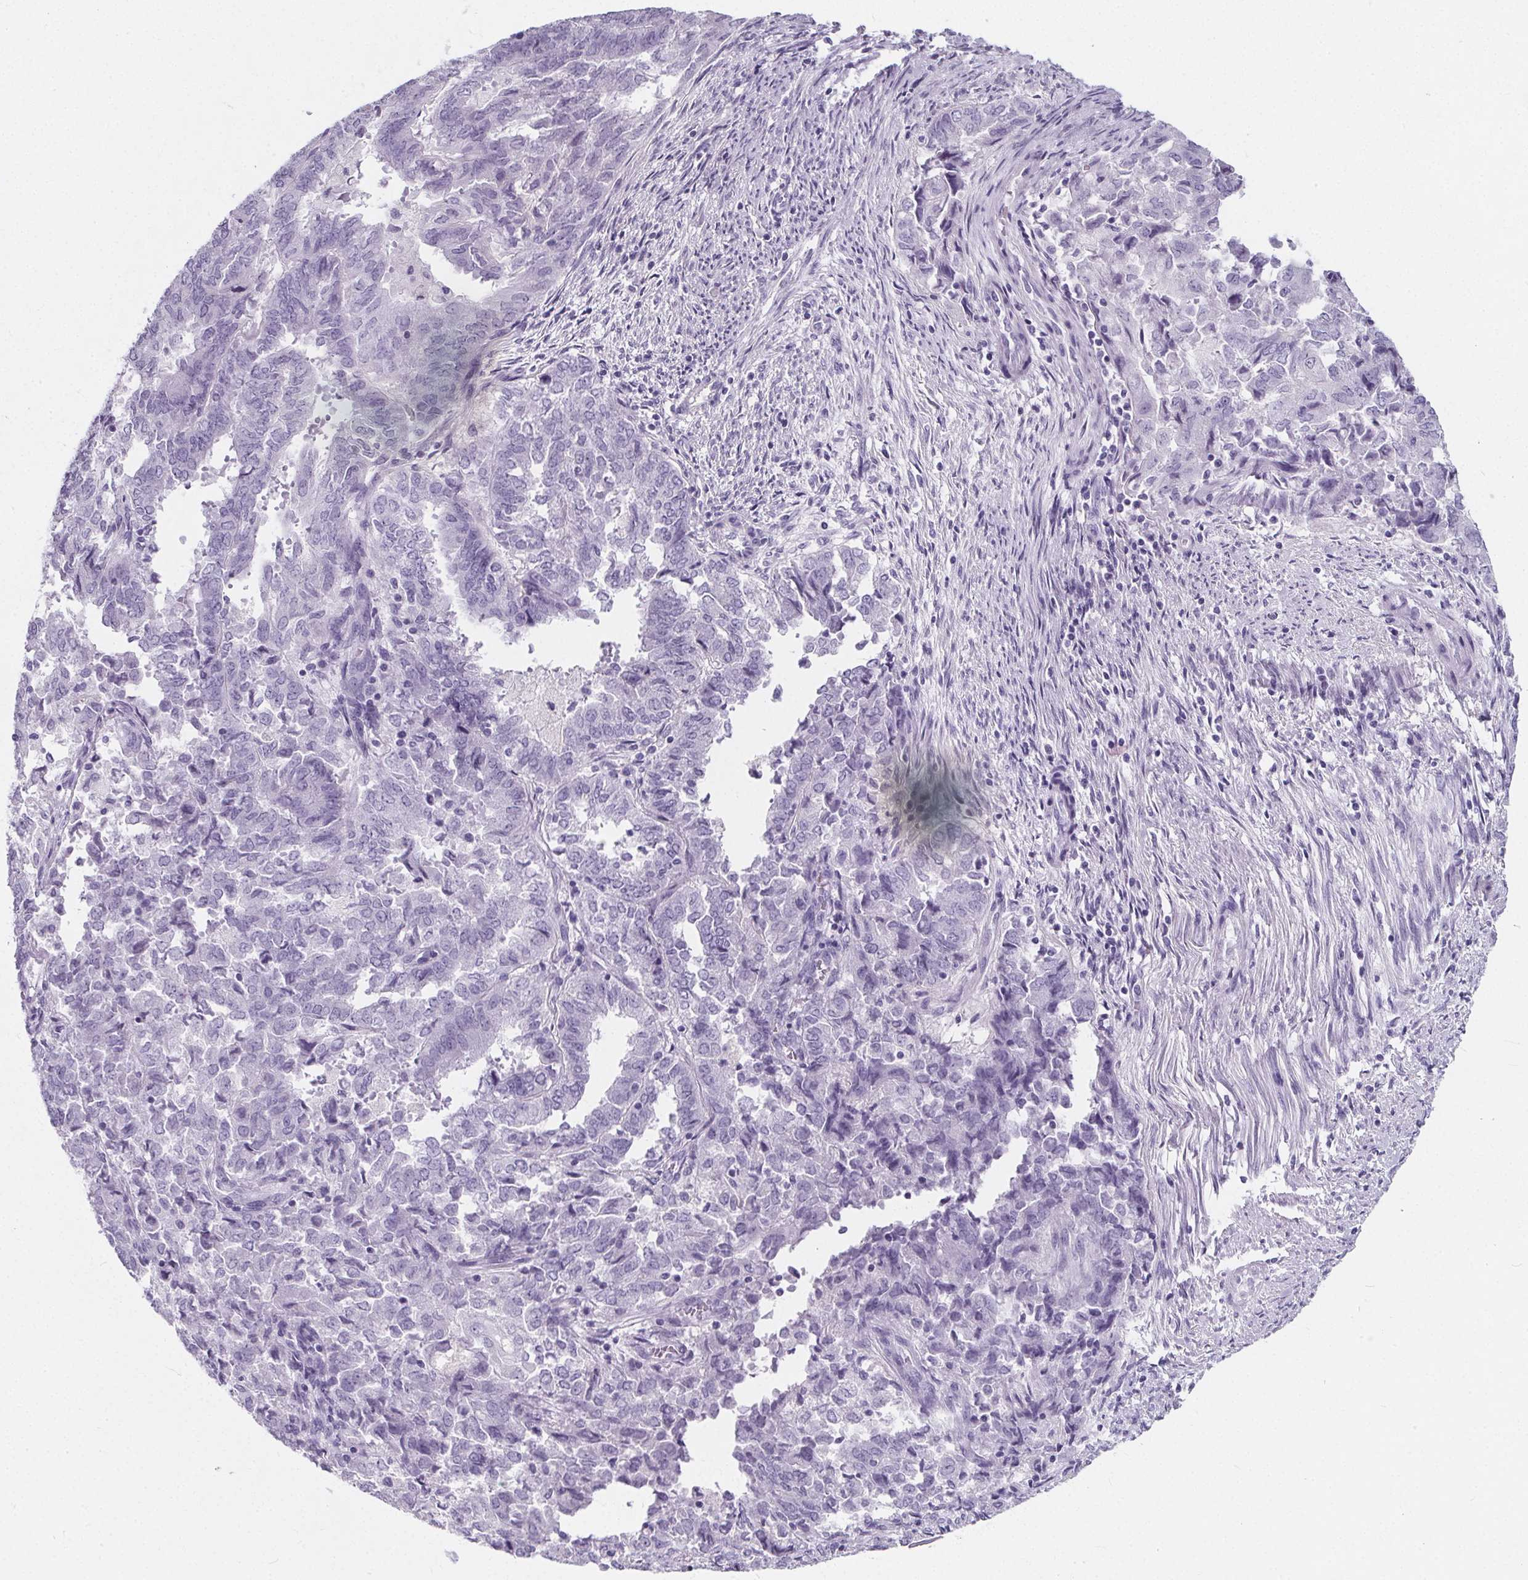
{"staining": {"intensity": "negative", "quantity": "none", "location": "none"}, "tissue": "endometrial cancer", "cell_type": "Tumor cells", "image_type": "cancer", "snomed": [{"axis": "morphology", "description": "Adenocarcinoma, NOS"}, {"axis": "topography", "description": "Endometrium"}], "caption": "DAB (3,3'-diaminobenzidine) immunohistochemical staining of adenocarcinoma (endometrial) exhibits no significant staining in tumor cells.", "gene": "ADRB1", "patient": {"sex": "female", "age": 72}}